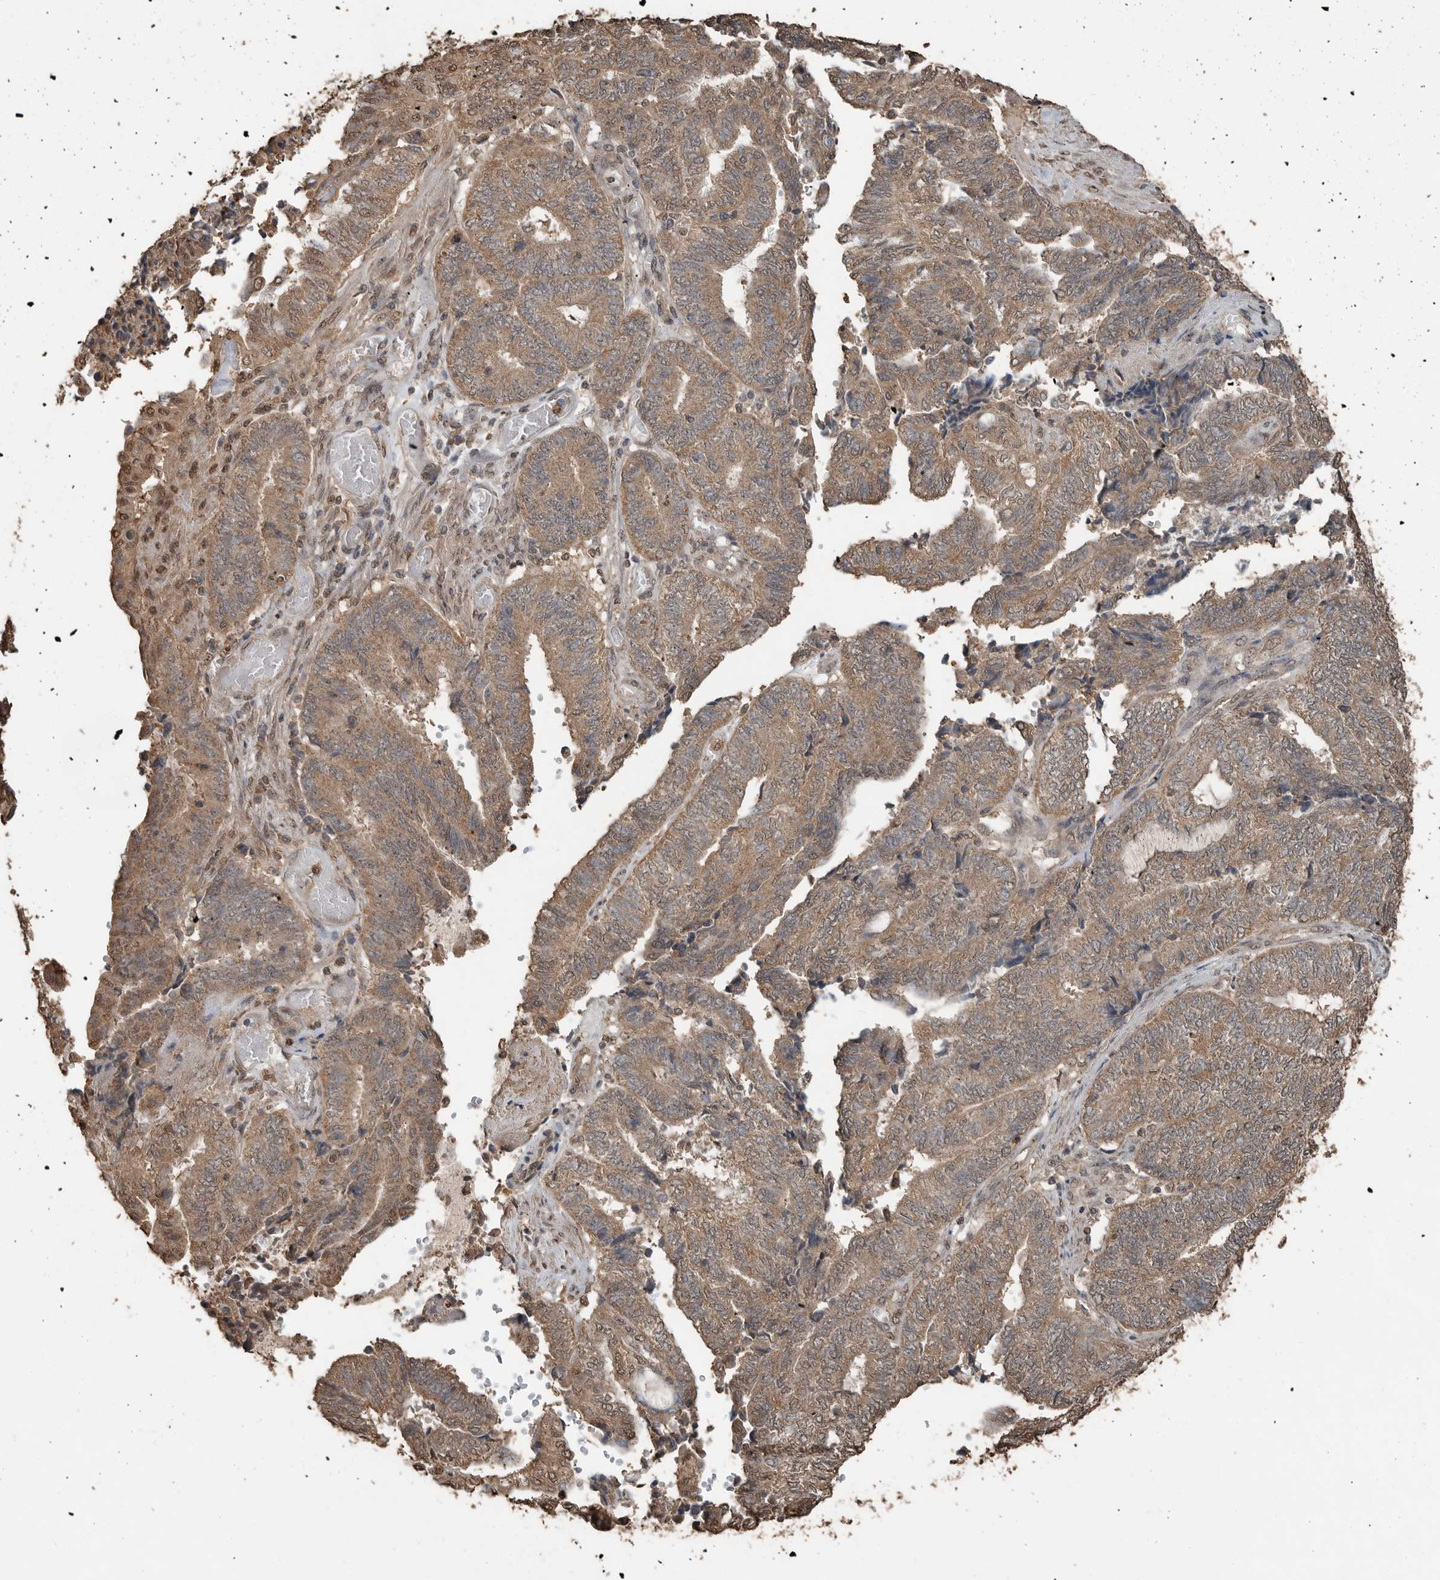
{"staining": {"intensity": "moderate", "quantity": ">75%", "location": "cytoplasmic/membranous"}, "tissue": "endometrial cancer", "cell_type": "Tumor cells", "image_type": "cancer", "snomed": [{"axis": "morphology", "description": "Adenocarcinoma, NOS"}, {"axis": "topography", "description": "Uterus"}, {"axis": "topography", "description": "Endometrium"}], "caption": "An image showing moderate cytoplasmic/membranous expression in approximately >75% of tumor cells in endometrial cancer, as visualized by brown immunohistochemical staining.", "gene": "BLZF1", "patient": {"sex": "female", "age": 70}}